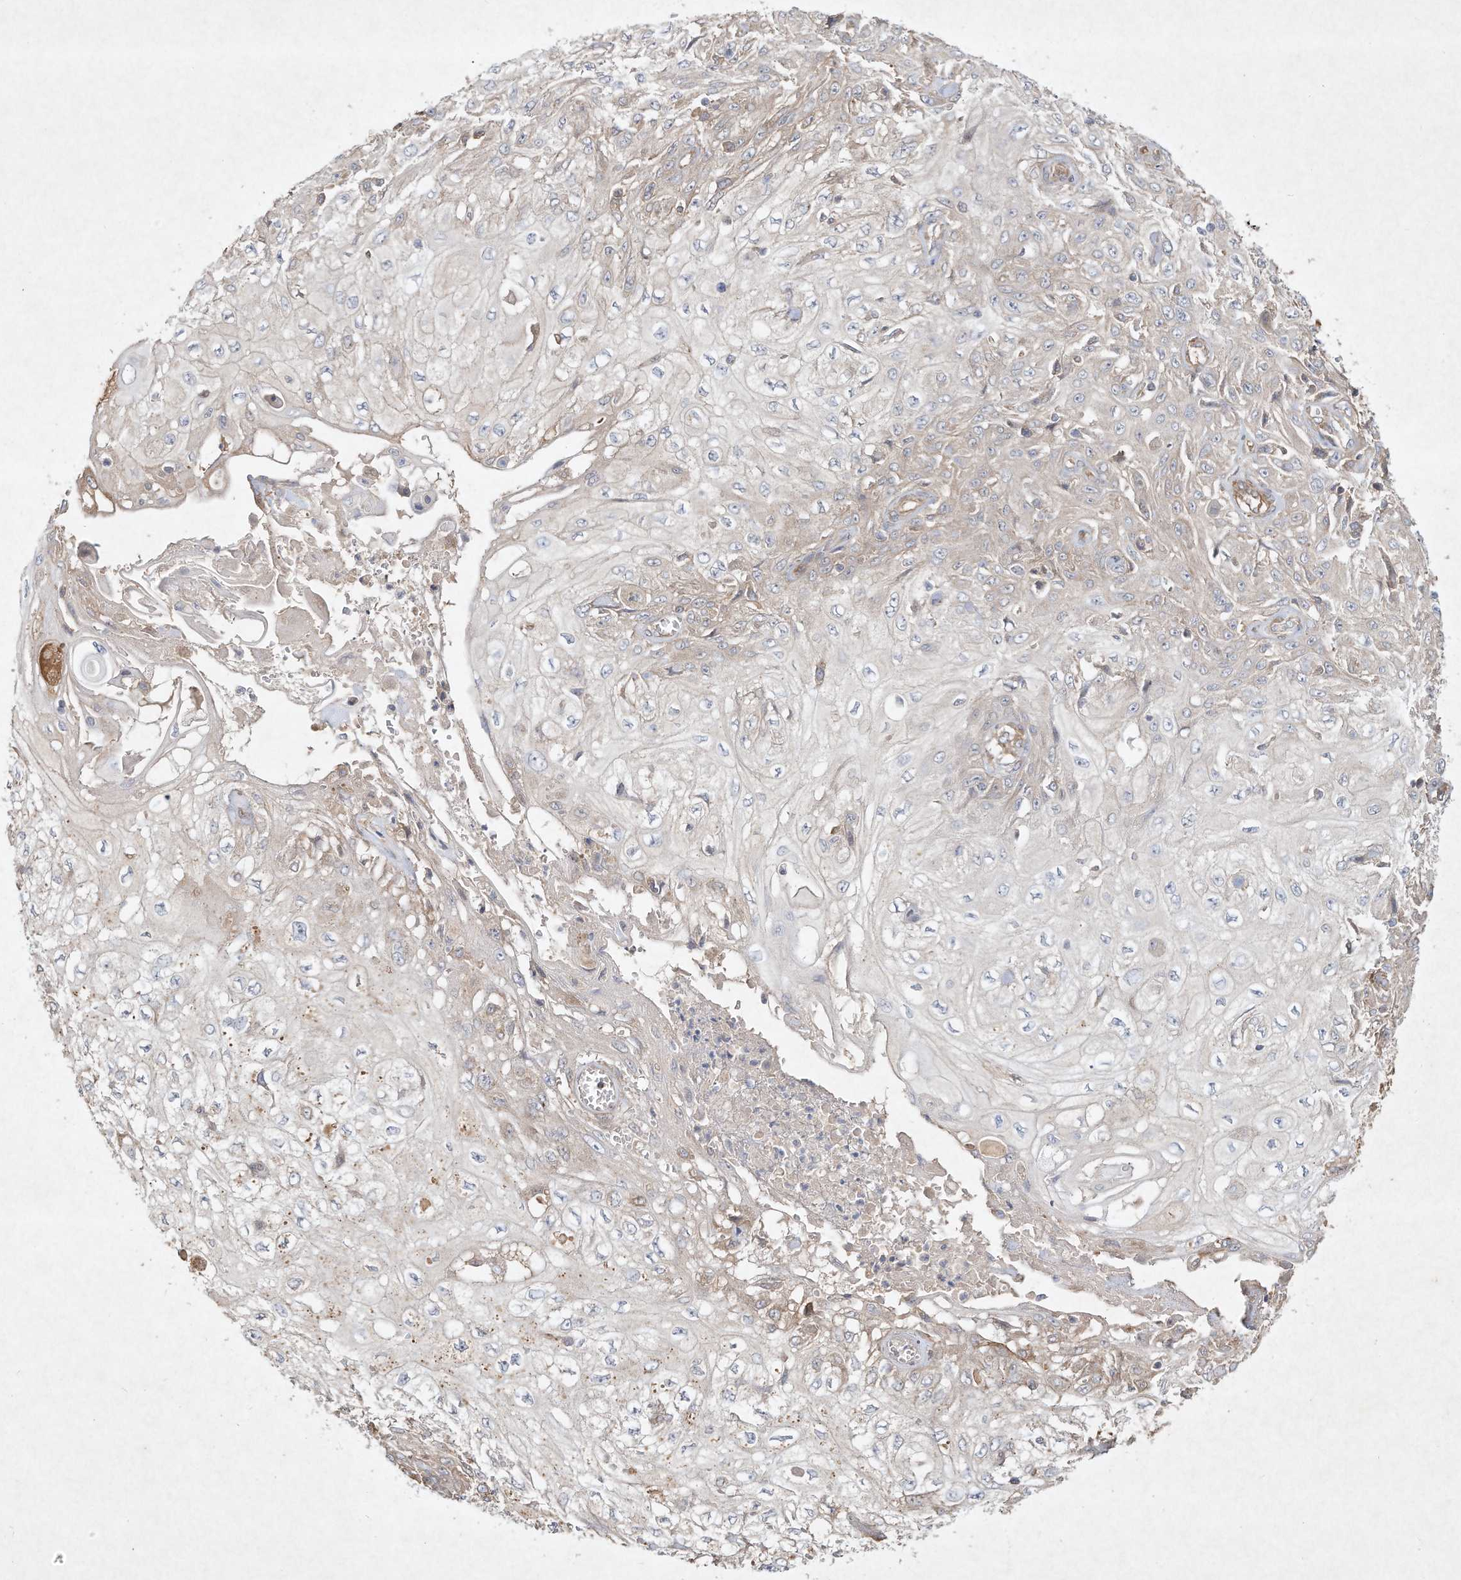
{"staining": {"intensity": "weak", "quantity": "25%-75%", "location": "cytoplasmic/membranous"}, "tissue": "skin cancer", "cell_type": "Tumor cells", "image_type": "cancer", "snomed": [{"axis": "morphology", "description": "Squamous cell carcinoma, NOS"}, {"axis": "morphology", "description": "Squamous cell carcinoma, metastatic, NOS"}, {"axis": "topography", "description": "Skin"}, {"axis": "topography", "description": "Lymph node"}], "caption": "The micrograph exhibits staining of skin cancer (squamous cell carcinoma), revealing weak cytoplasmic/membranous protein staining (brown color) within tumor cells. Nuclei are stained in blue.", "gene": "HTR5A", "patient": {"sex": "male", "age": 75}}